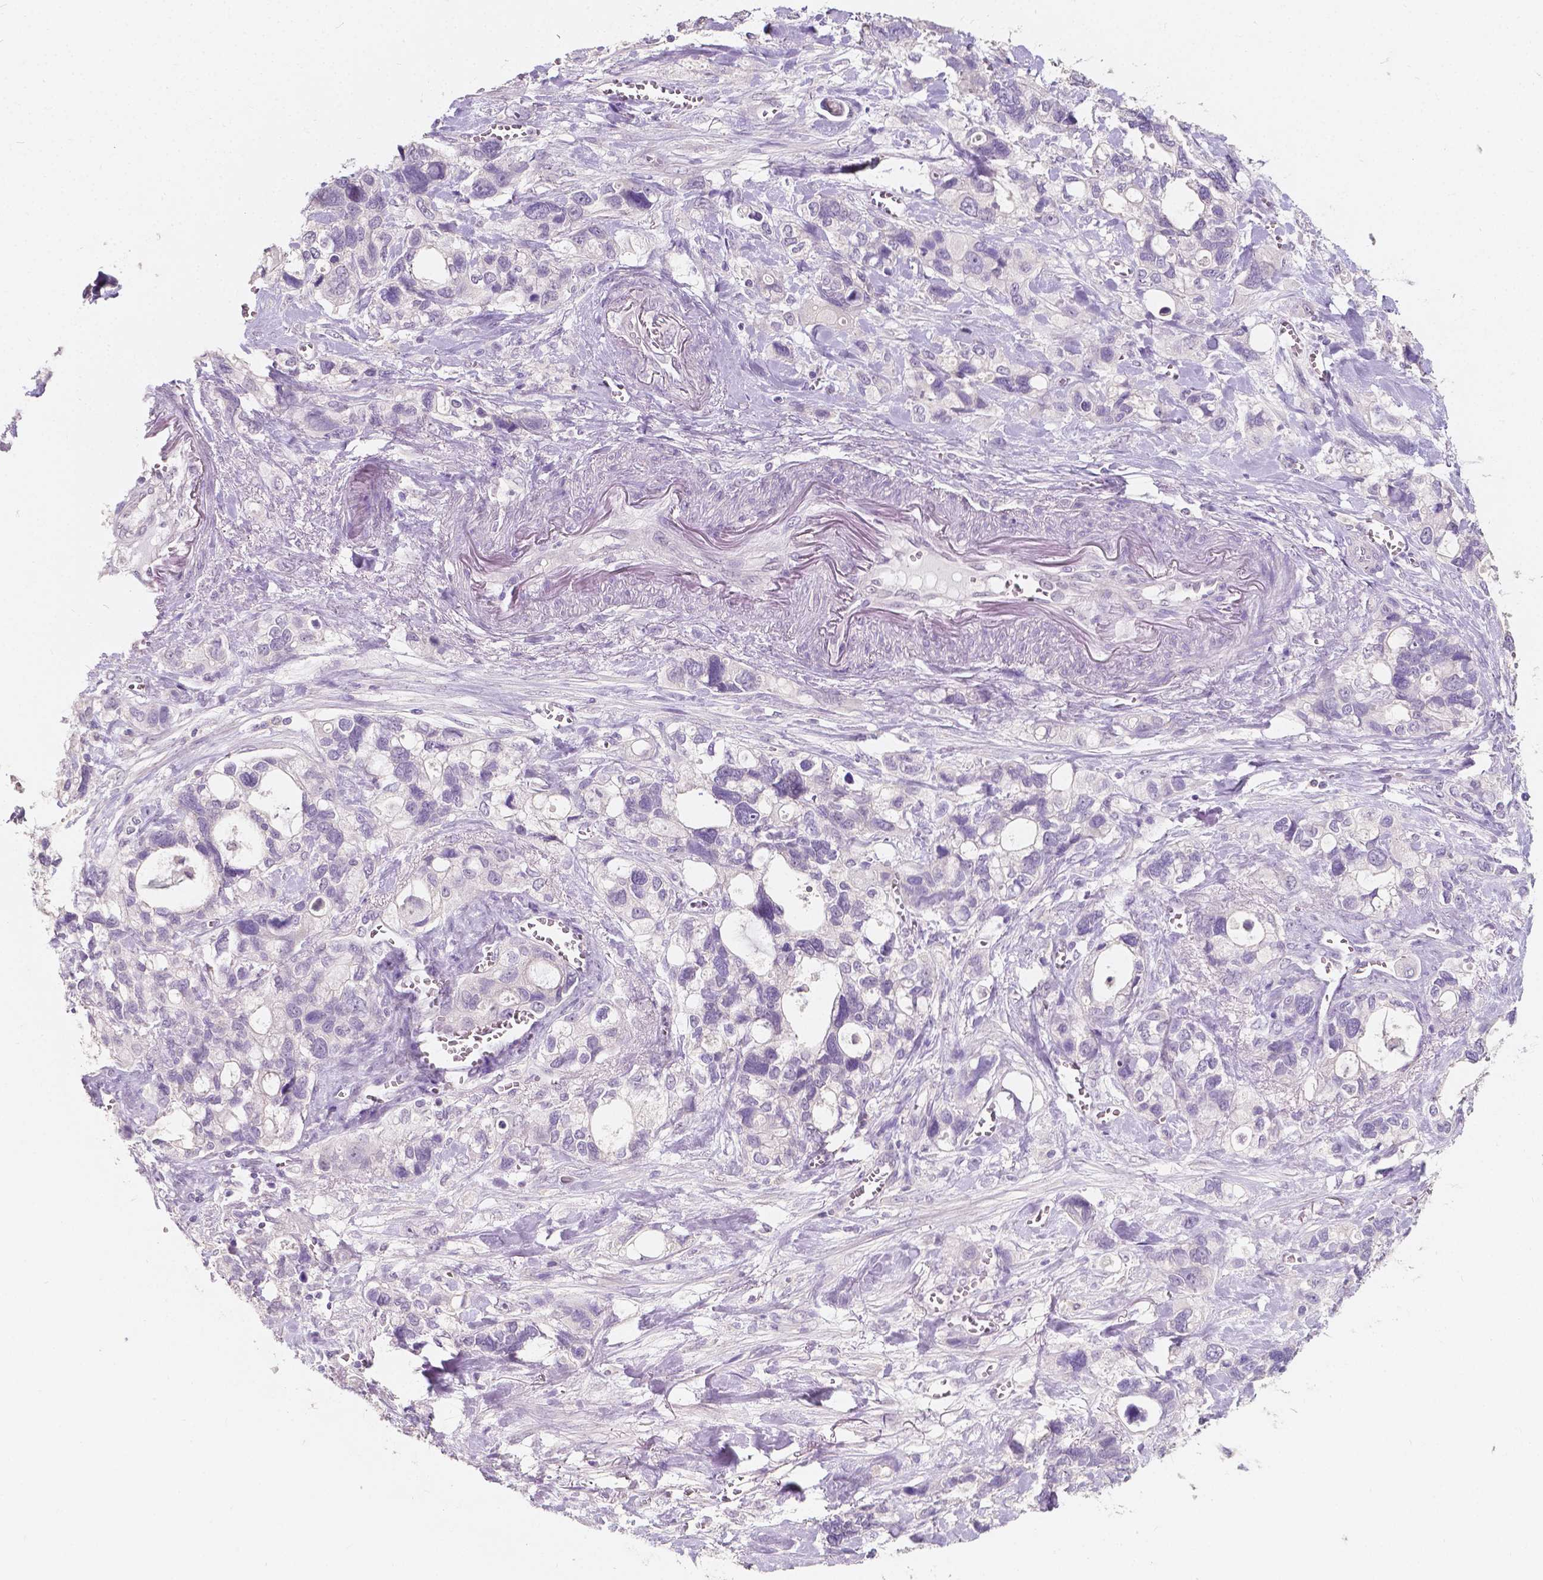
{"staining": {"intensity": "negative", "quantity": "none", "location": "none"}, "tissue": "stomach cancer", "cell_type": "Tumor cells", "image_type": "cancer", "snomed": [{"axis": "morphology", "description": "Adenocarcinoma, NOS"}, {"axis": "topography", "description": "Stomach, upper"}], "caption": "Immunohistochemistry of stomach cancer (adenocarcinoma) demonstrates no expression in tumor cells.", "gene": "TAL1", "patient": {"sex": "female", "age": 81}}